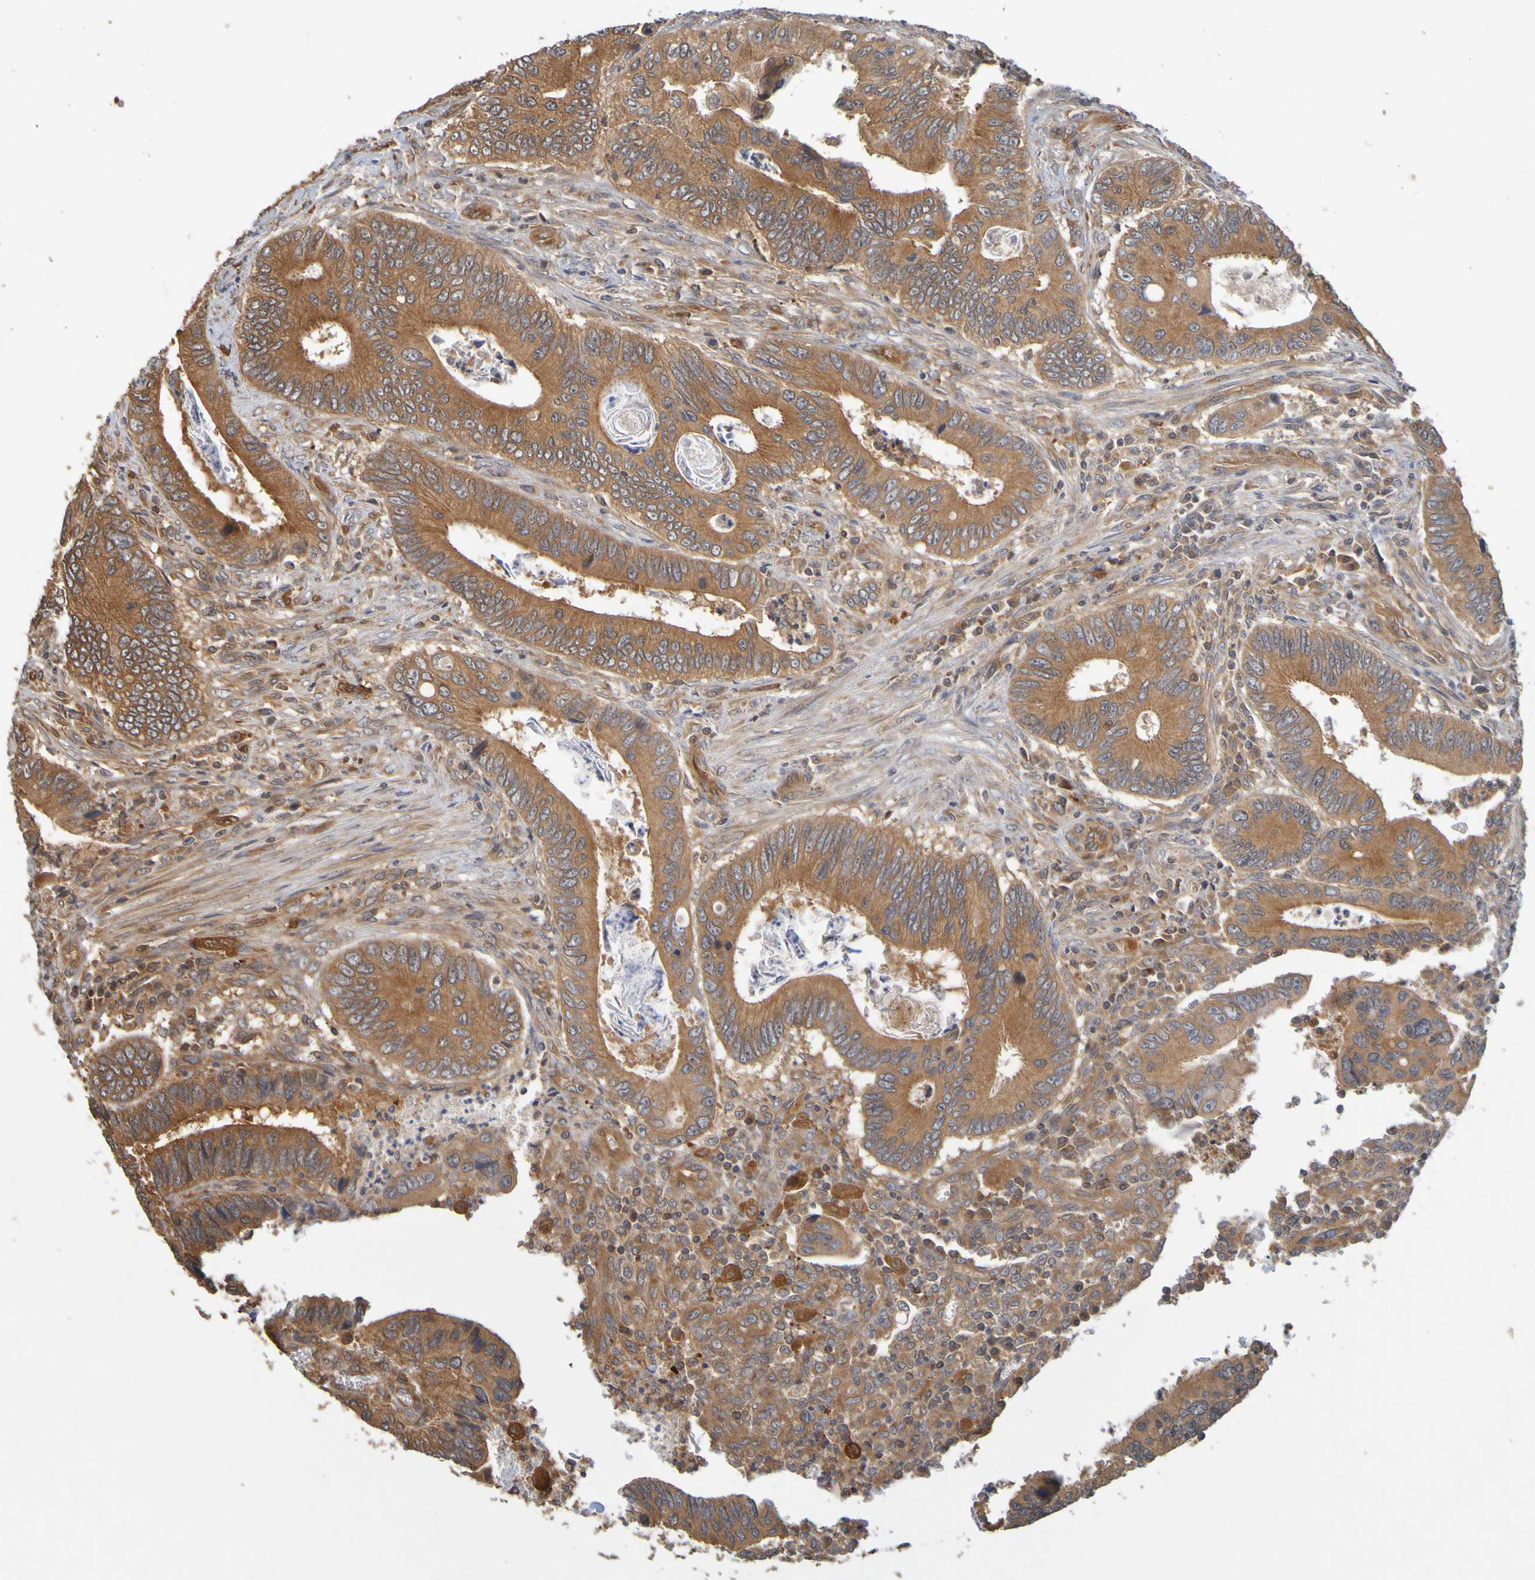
{"staining": {"intensity": "strong", "quantity": ">75%", "location": "cytoplasmic/membranous"}, "tissue": "colorectal cancer", "cell_type": "Tumor cells", "image_type": "cancer", "snomed": [{"axis": "morphology", "description": "Inflammation, NOS"}, {"axis": "morphology", "description": "Adenocarcinoma, NOS"}, {"axis": "topography", "description": "Colon"}], "caption": "Protein staining of colorectal adenocarcinoma tissue demonstrates strong cytoplasmic/membranous positivity in about >75% of tumor cells. The protein of interest is shown in brown color, while the nuclei are stained blue.", "gene": "OCRL", "patient": {"sex": "male", "age": 72}}